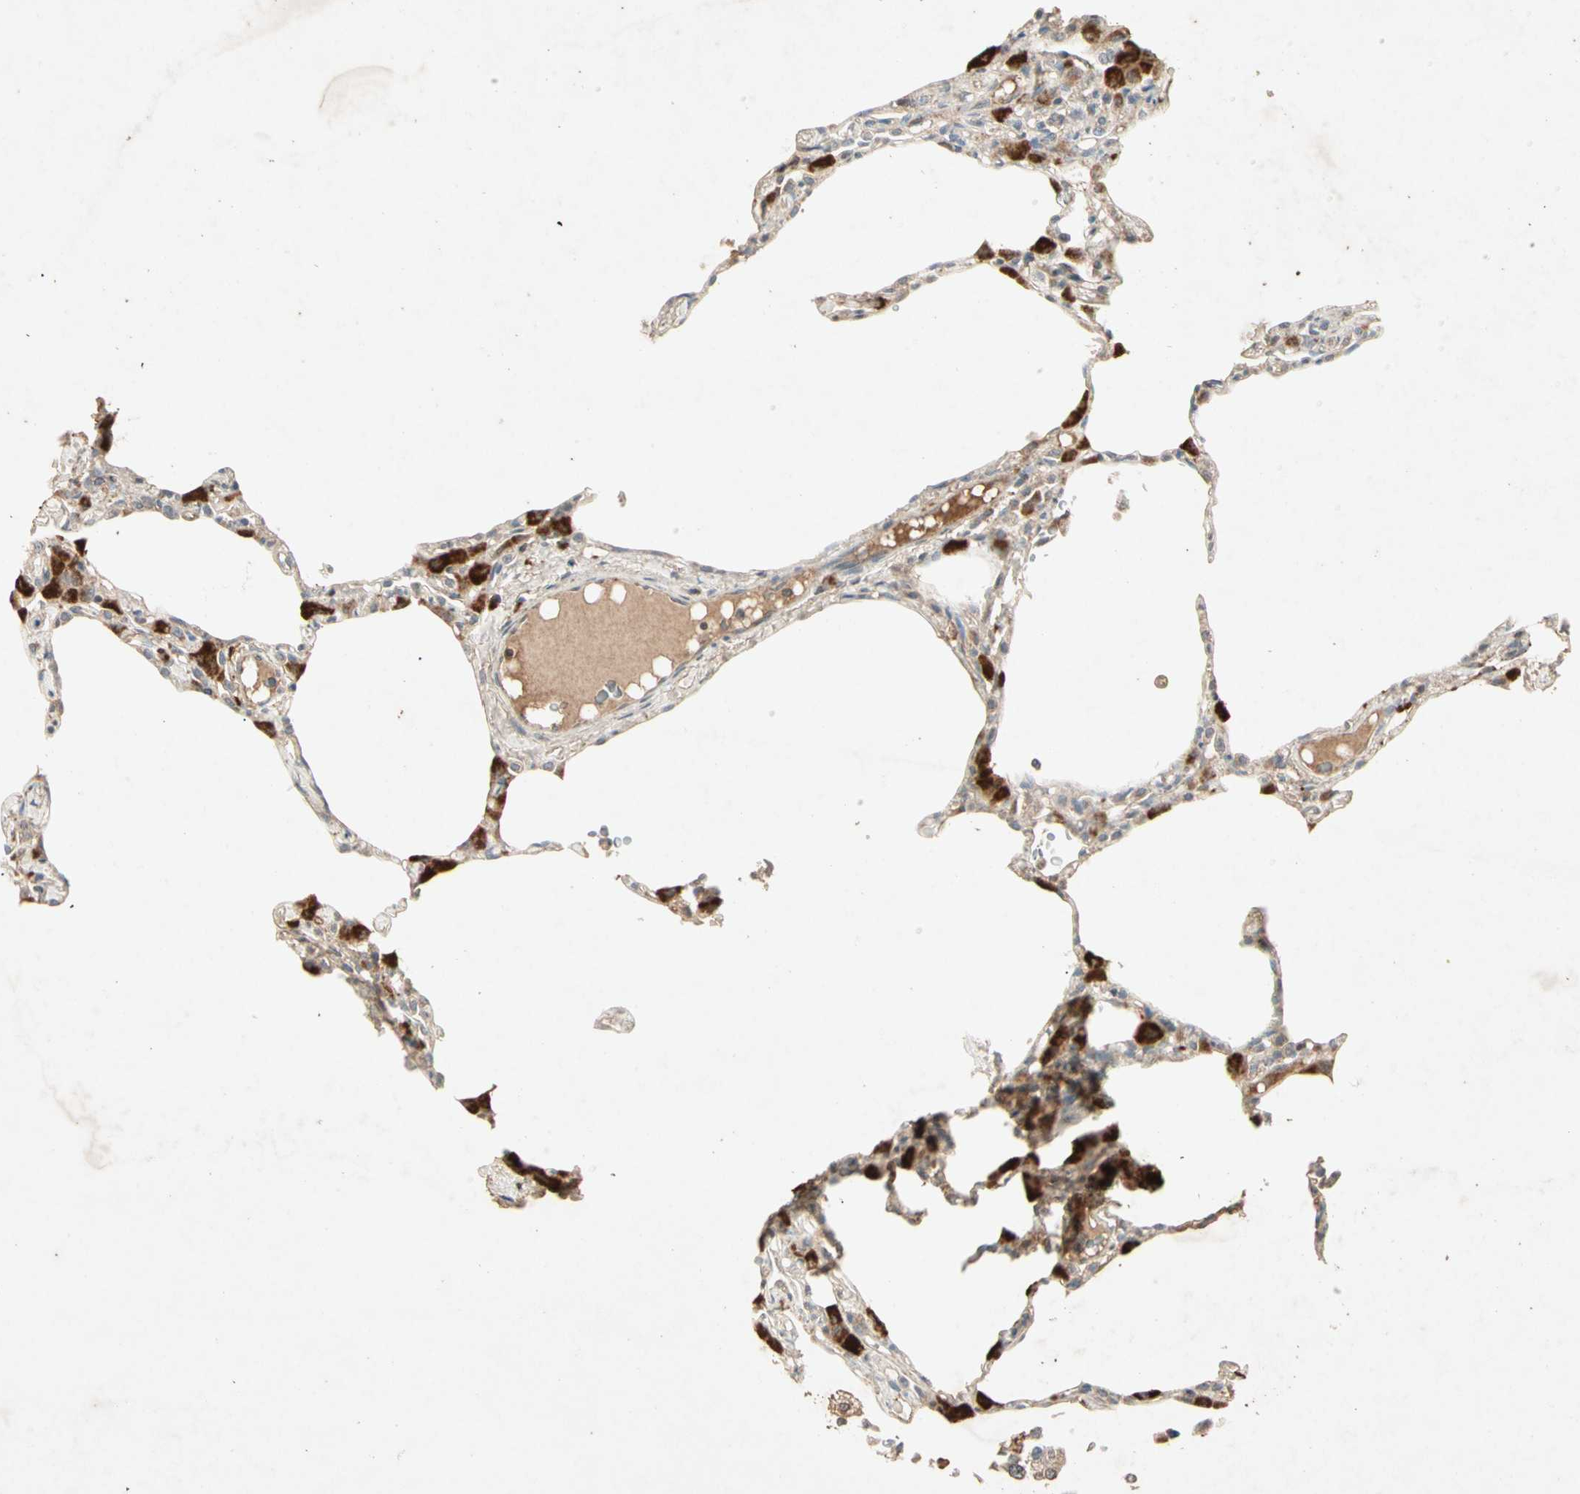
{"staining": {"intensity": "negative", "quantity": "none", "location": "none"}, "tissue": "lung", "cell_type": "Alveolar cells", "image_type": "normal", "snomed": [{"axis": "morphology", "description": "Normal tissue, NOS"}, {"axis": "topography", "description": "Lung"}], "caption": "Alveolar cells show no significant positivity in normal lung. (DAB immunohistochemistry (IHC), high magnification).", "gene": "GPLD1", "patient": {"sex": "female", "age": 49}}